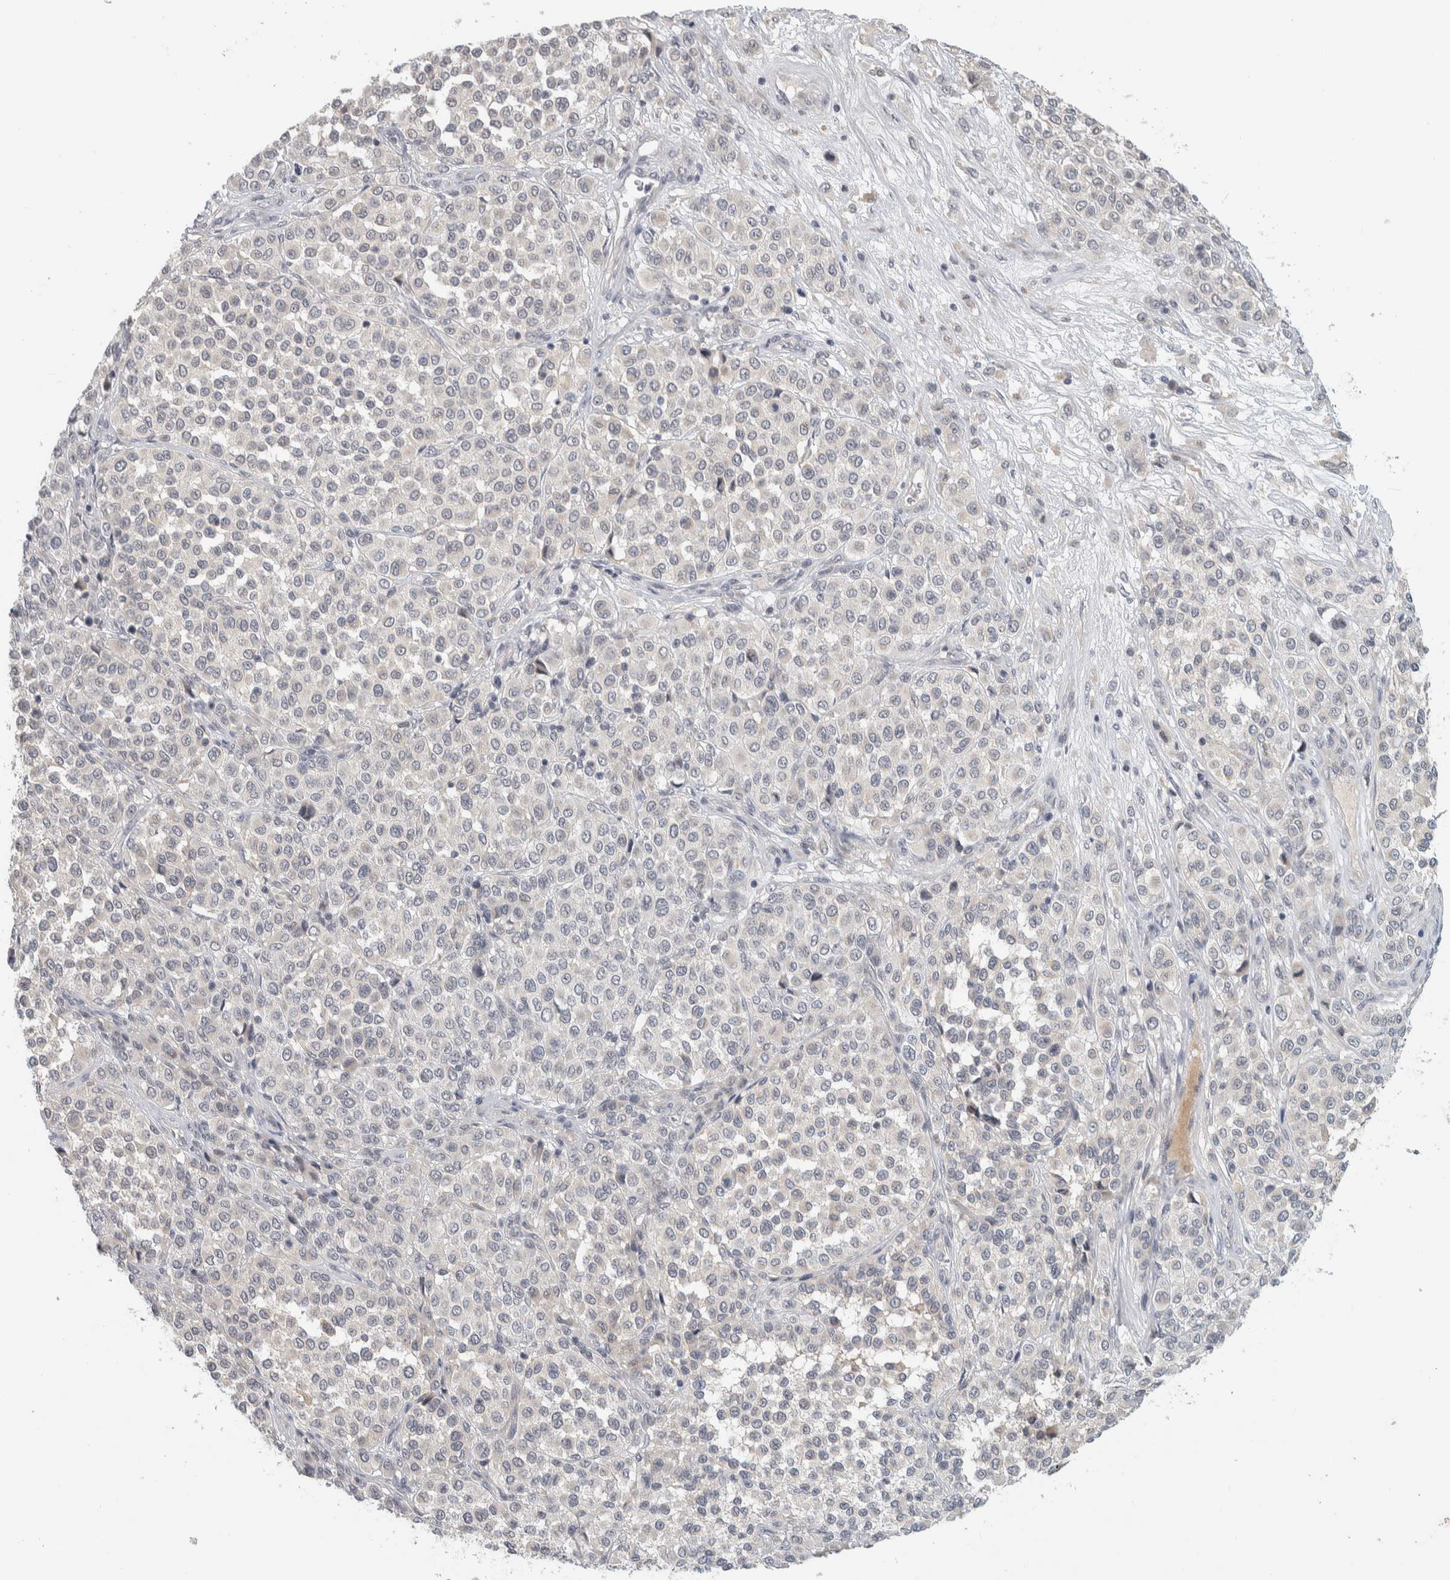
{"staining": {"intensity": "negative", "quantity": "none", "location": "none"}, "tissue": "melanoma", "cell_type": "Tumor cells", "image_type": "cancer", "snomed": [{"axis": "morphology", "description": "Malignant melanoma, Metastatic site"}, {"axis": "topography", "description": "Pancreas"}], "caption": "This is an immunohistochemistry (IHC) histopathology image of human melanoma. There is no positivity in tumor cells.", "gene": "AFP", "patient": {"sex": "female", "age": 30}}